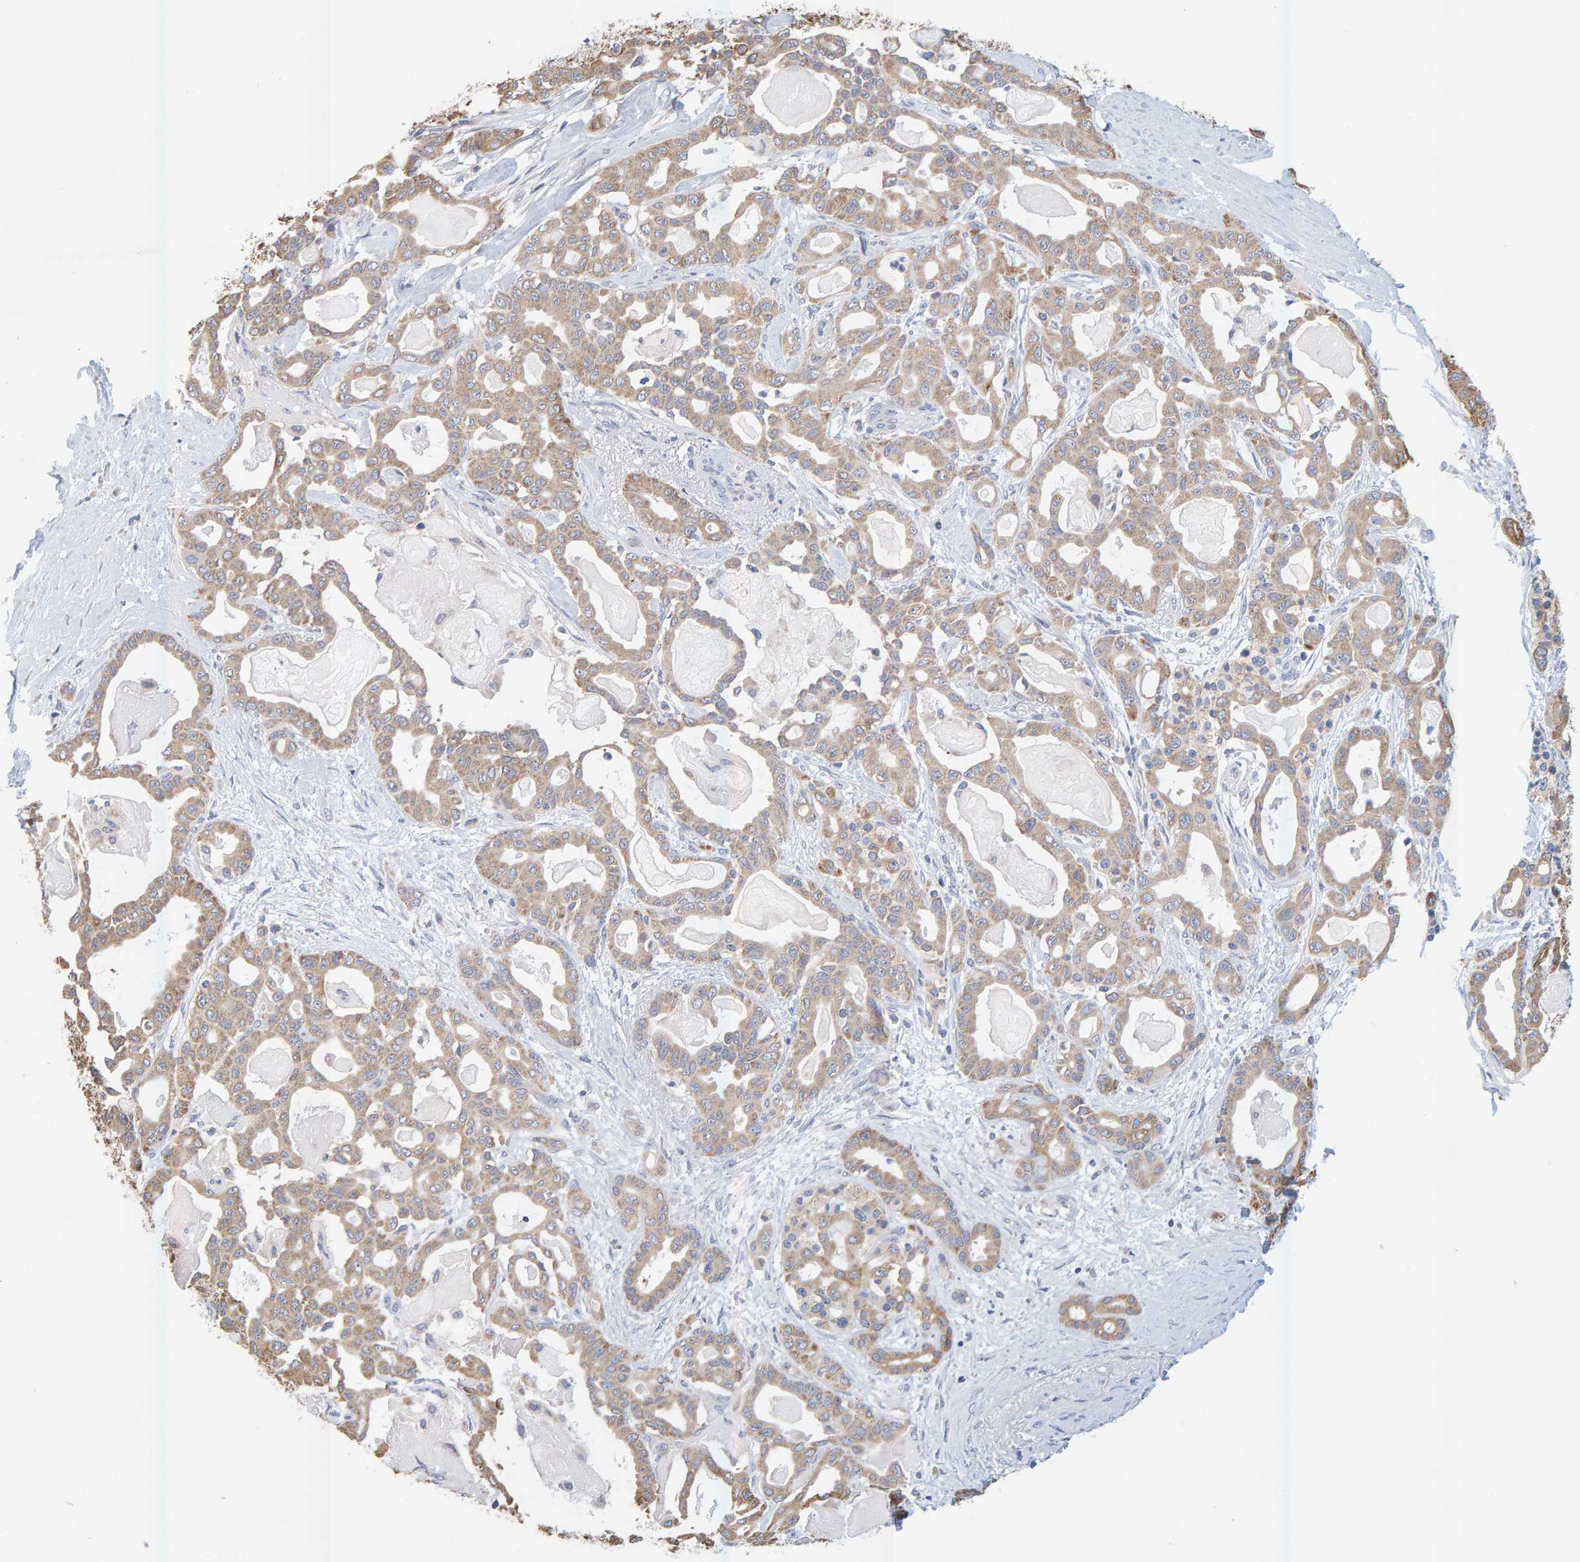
{"staining": {"intensity": "moderate", "quantity": ">75%", "location": "cytoplasmic/membranous"}, "tissue": "pancreatic cancer", "cell_type": "Tumor cells", "image_type": "cancer", "snomed": [{"axis": "morphology", "description": "Adenocarcinoma, NOS"}, {"axis": "topography", "description": "Pancreas"}], "caption": "This photomicrograph reveals adenocarcinoma (pancreatic) stained with immunohistochemistry to label a protein in brown. The cytoplasmic/membranous of tumor cells show moderate positivity for the protein. Nuclei are counter-stained blue.", "gene": "SGPL1", "patient": {"sex": "male", "age": 63}}